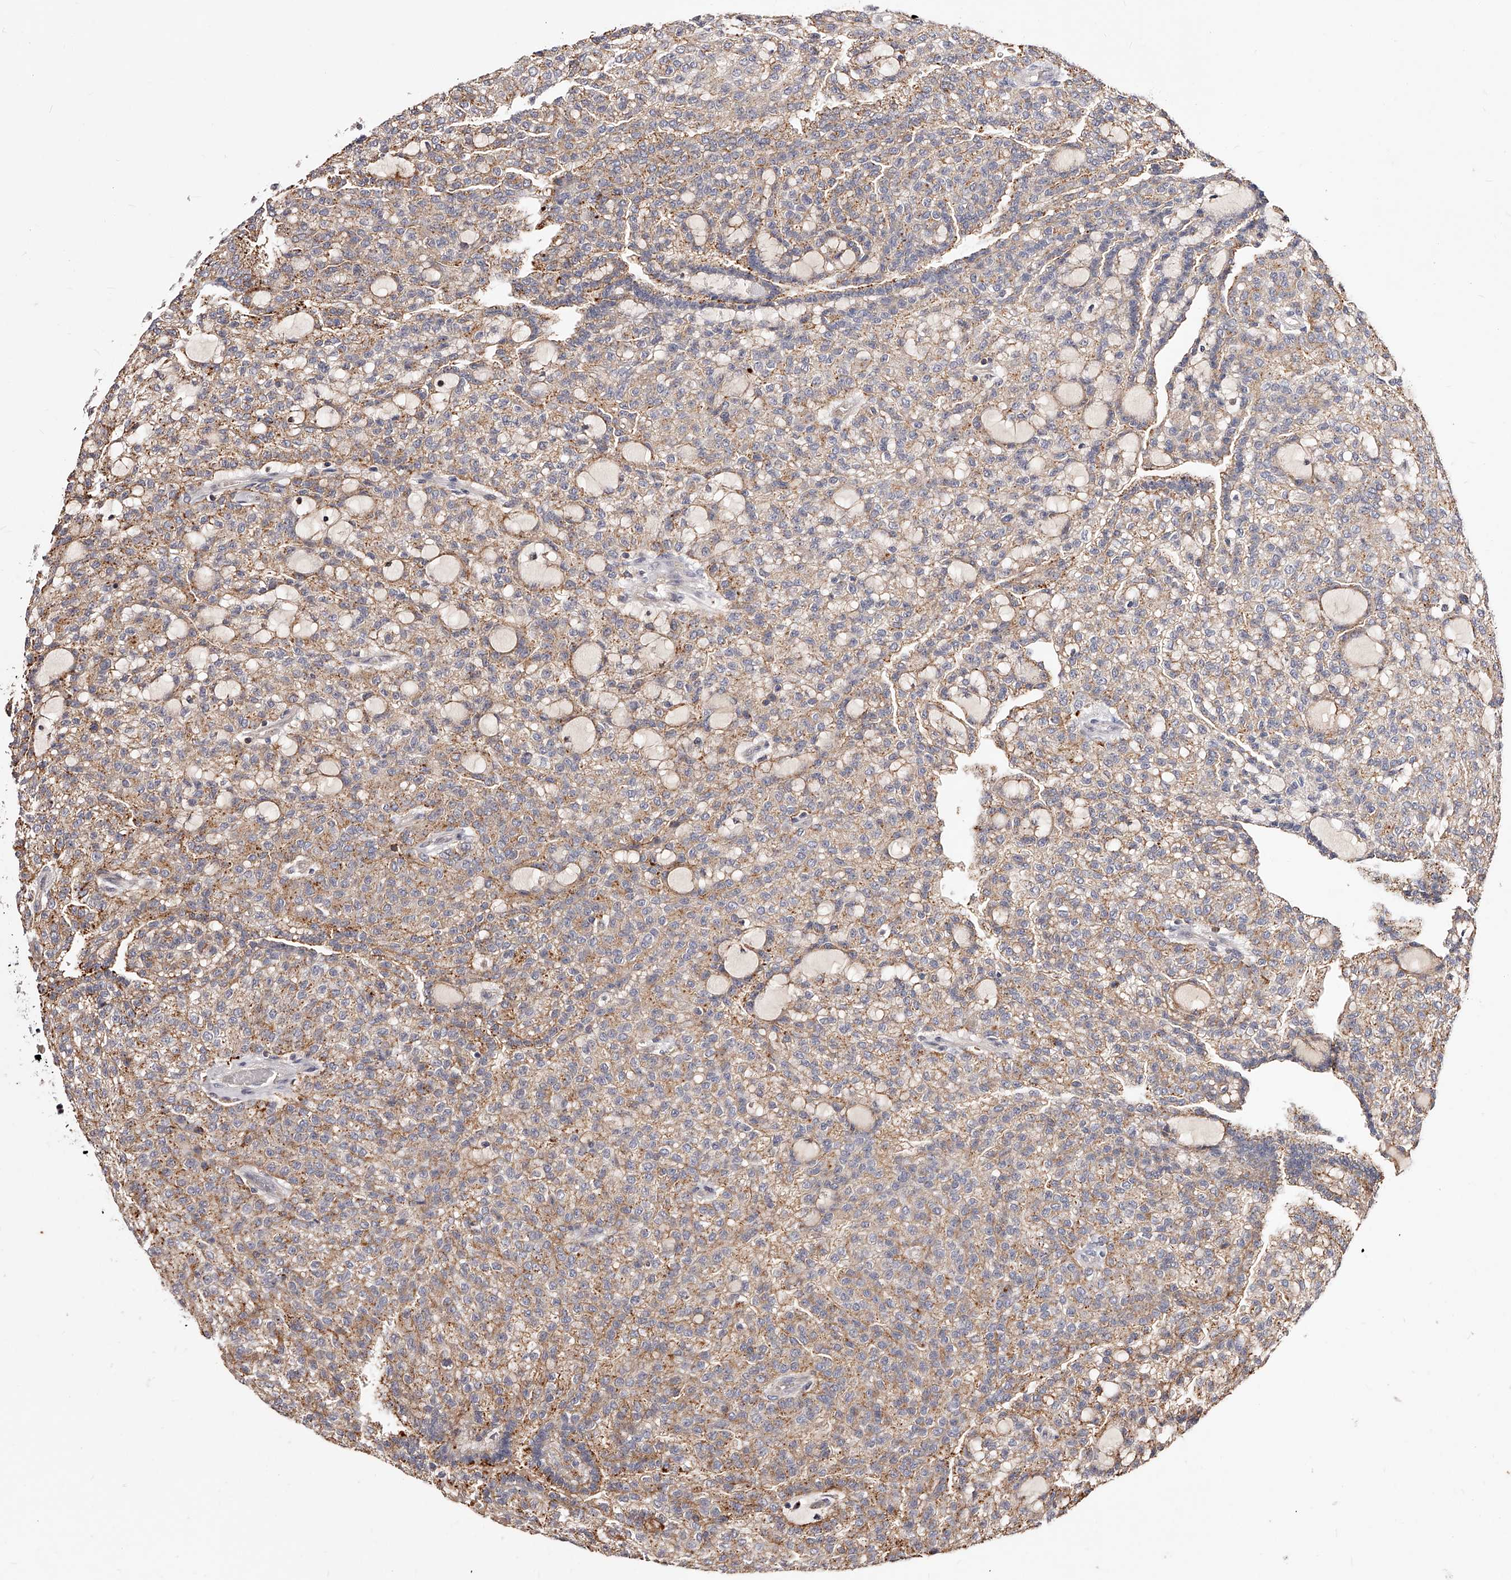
{"staining": {"intensity": "weak", "quantity": ">75%", "location": "cytoplasmic/membranous"}, "tissue": "renal cancer", "cell_type": "Tumor cells", "image_type": "cancer", "snomed": [{"axis": "morphology", "description": "Adenocarcinoma, NOS"}, {"axis": "topography", "description": "Kidney"}], "caption": "Tumor cells reveal weak cytoplasmic/membranous staining in about >75% of cells in renal cancer.", "gene": "PHACTR1", "patient": {"sex": "male", "age": 63}}